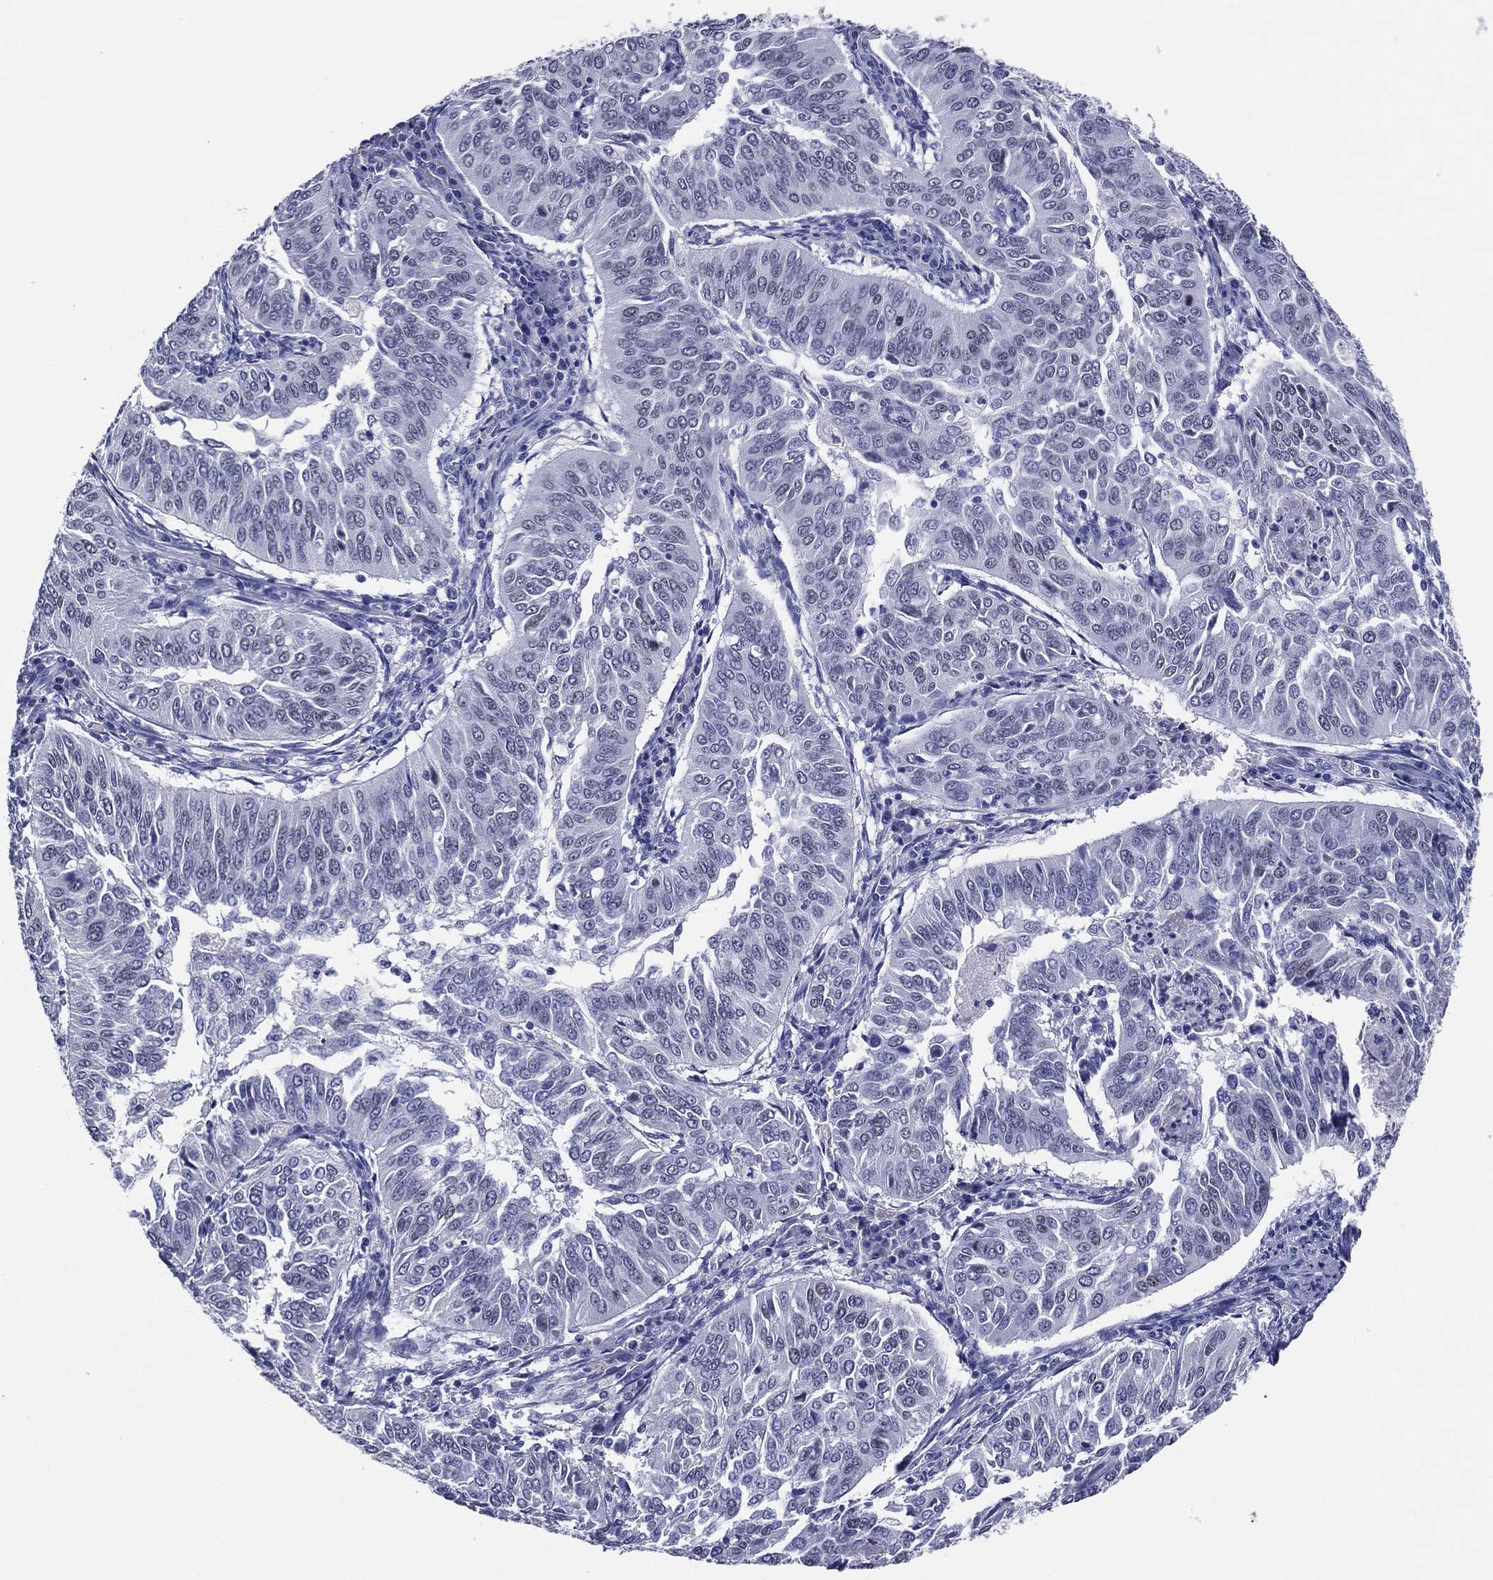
{"staining": {"intensity": "negative", "quantity": "none", "location": "none"}, "tissue": "cervical cancer", "cell_type": "Tumor cells", "image_type": "cancer", "snomed": [{"axis": "morphology", "description": "Normal tissue, NOS"}, {"axis": "morphology", "description": "Squamous cell carcinoma, NOS"}, {"axis": "topography", "description": "Cervix"}], "caption": "Immunohistochemistry (IHC) image of cervical cancer stained for a protein (brown), which exhibits no staining in tumor cells.", "gene": "TFAP2A", "patient": {"sex": "female", "age": 39}}